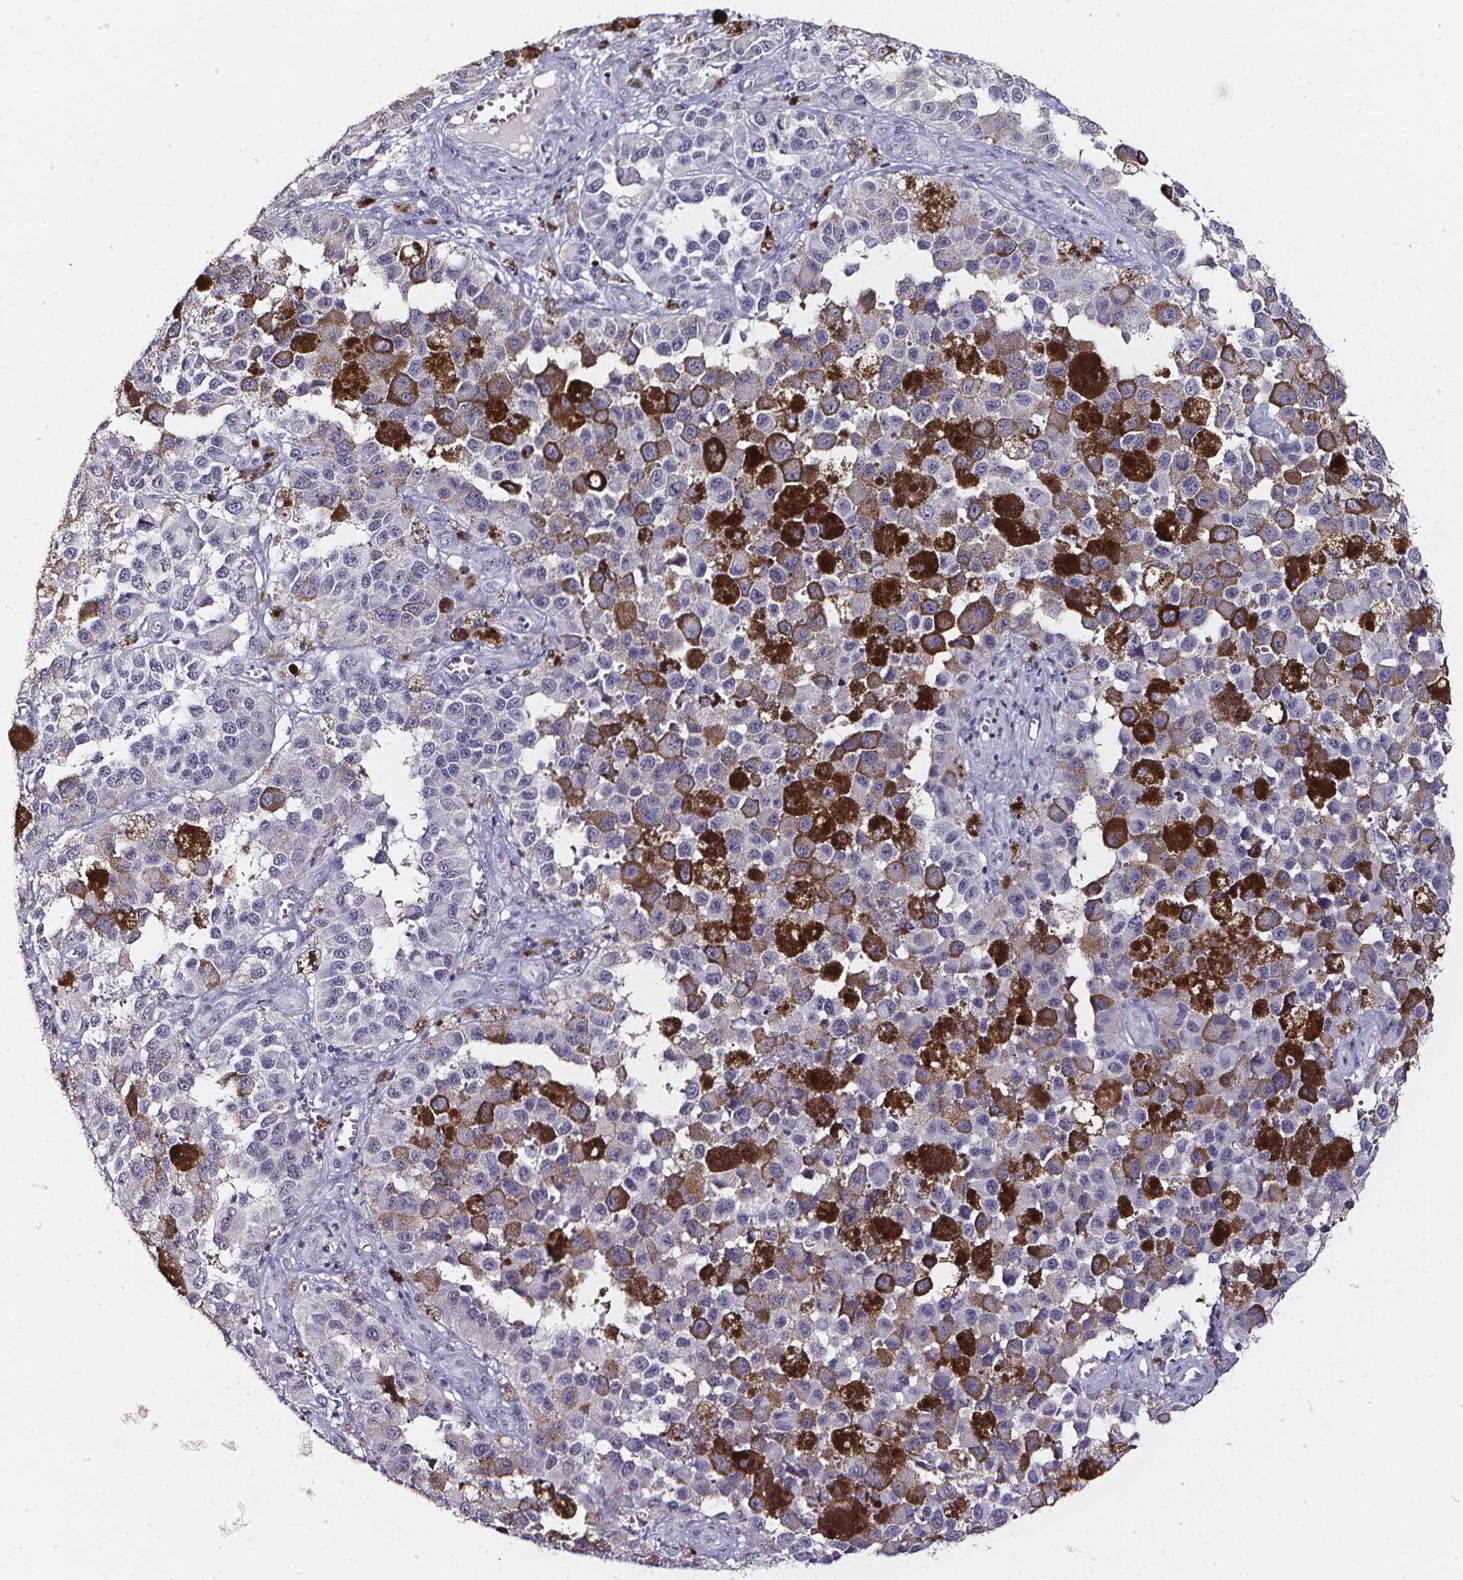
{"staining": {"intensity": "negative", "quantity": "none", "location": "none"}, "tissue": "melanoma", "cell_type": "Tumor cells", "image_type": "cancer", "snomed": [{"axis": "morphology", "description": "Malignant melanoma, NOS"}, {"axis": "topography", "description": "Skin"}], "caption": "The image demonstrates no significant positivity in tumor cells of malignant melanoma. (DAB (3,3'-diaminobenzidine) immunohistochemistry with hematoxylin counter stain).", "gene": "DEFA5", "patient": {"sex": "female", "age": 58}}